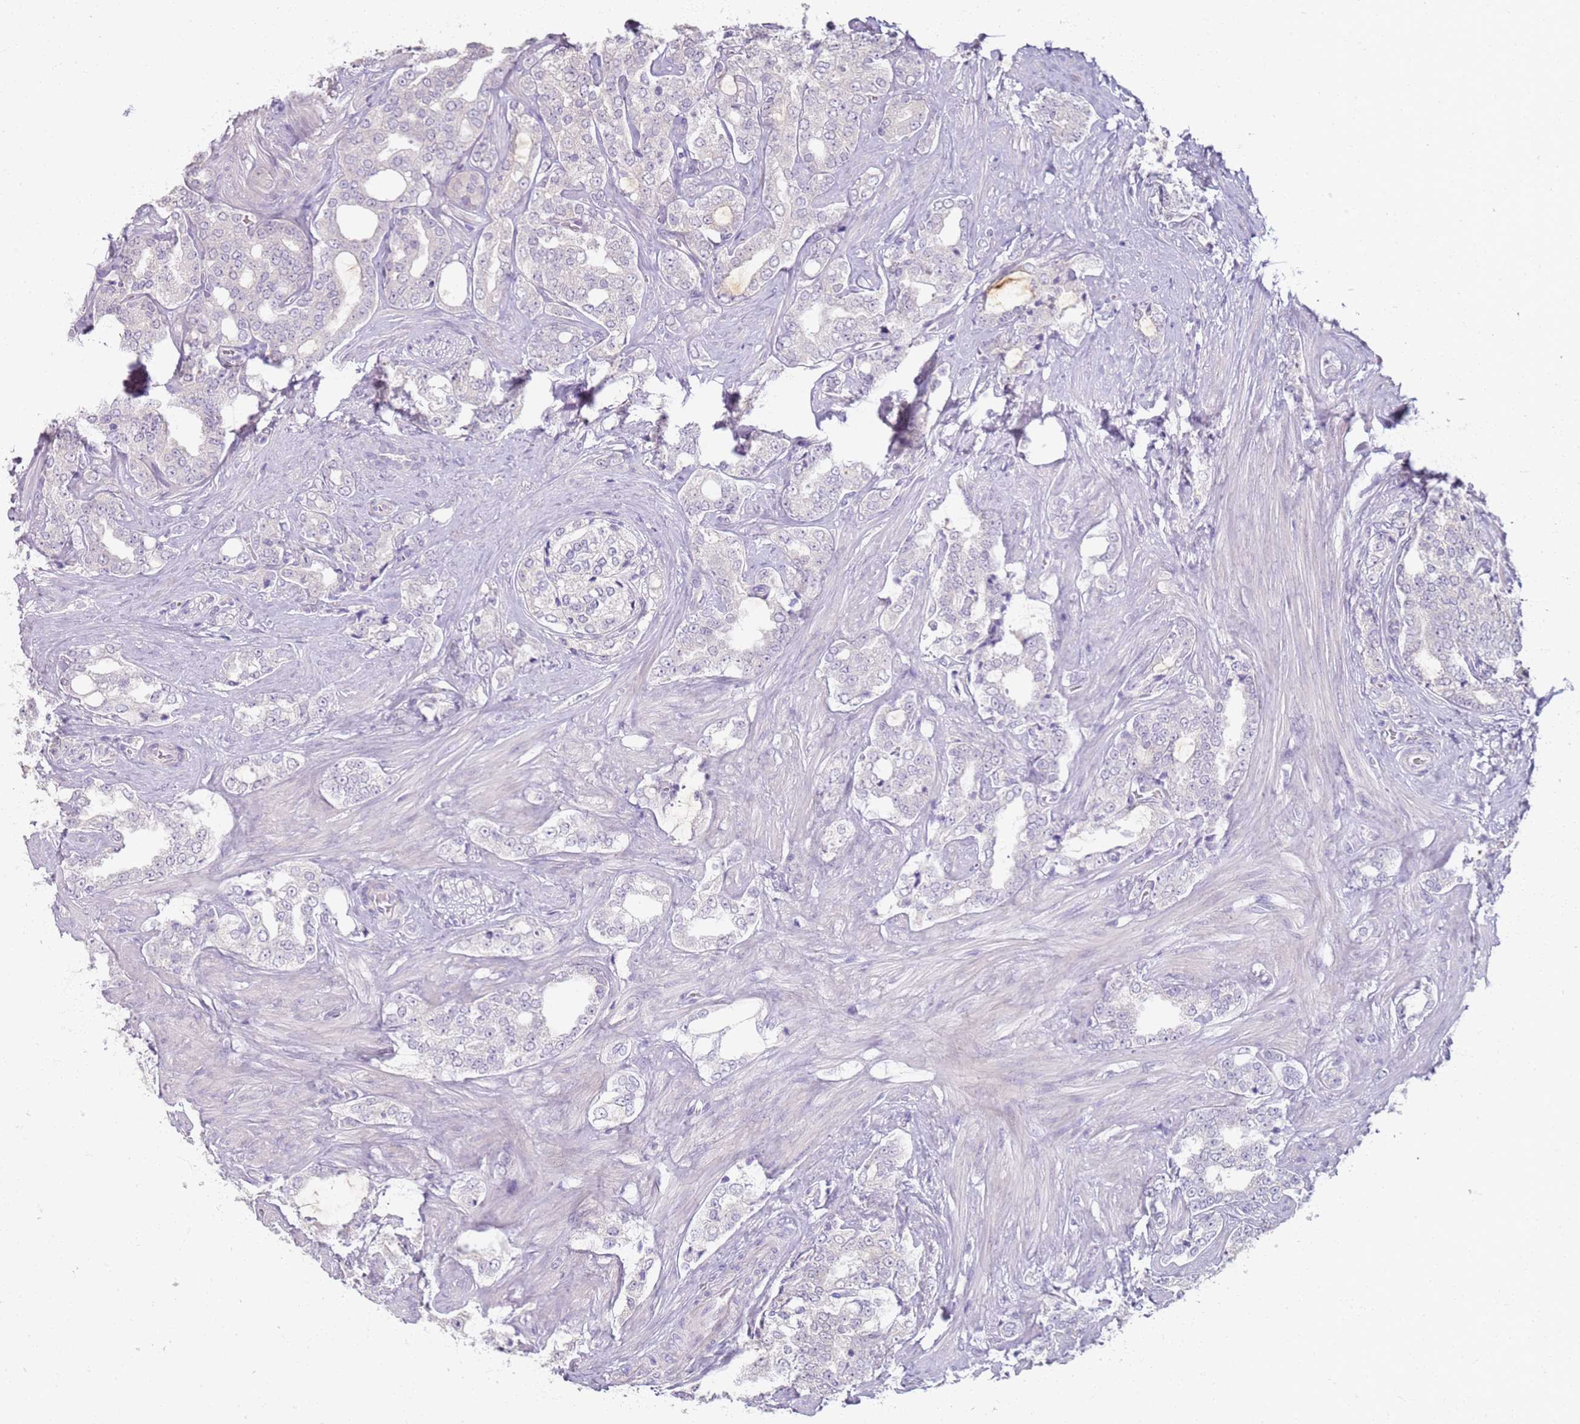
{"staining": {"intensity": "negative", "quantity": "none", "location": "none"}, "tissue": "prostate cancer", "cell_type": "Tumor cells", "image_type": "cancer", "snomed": [{"axis": "morphology", "description": "Adenocarcinoma, High grade"}, {"axis": "topography", "description": "Prostate"}], "caption": "The micrograph demonstrates no staining of tumor cells in prostate cancer.", "gene": "CD40LG", "patient": {"sex": "male", "age": 64}}